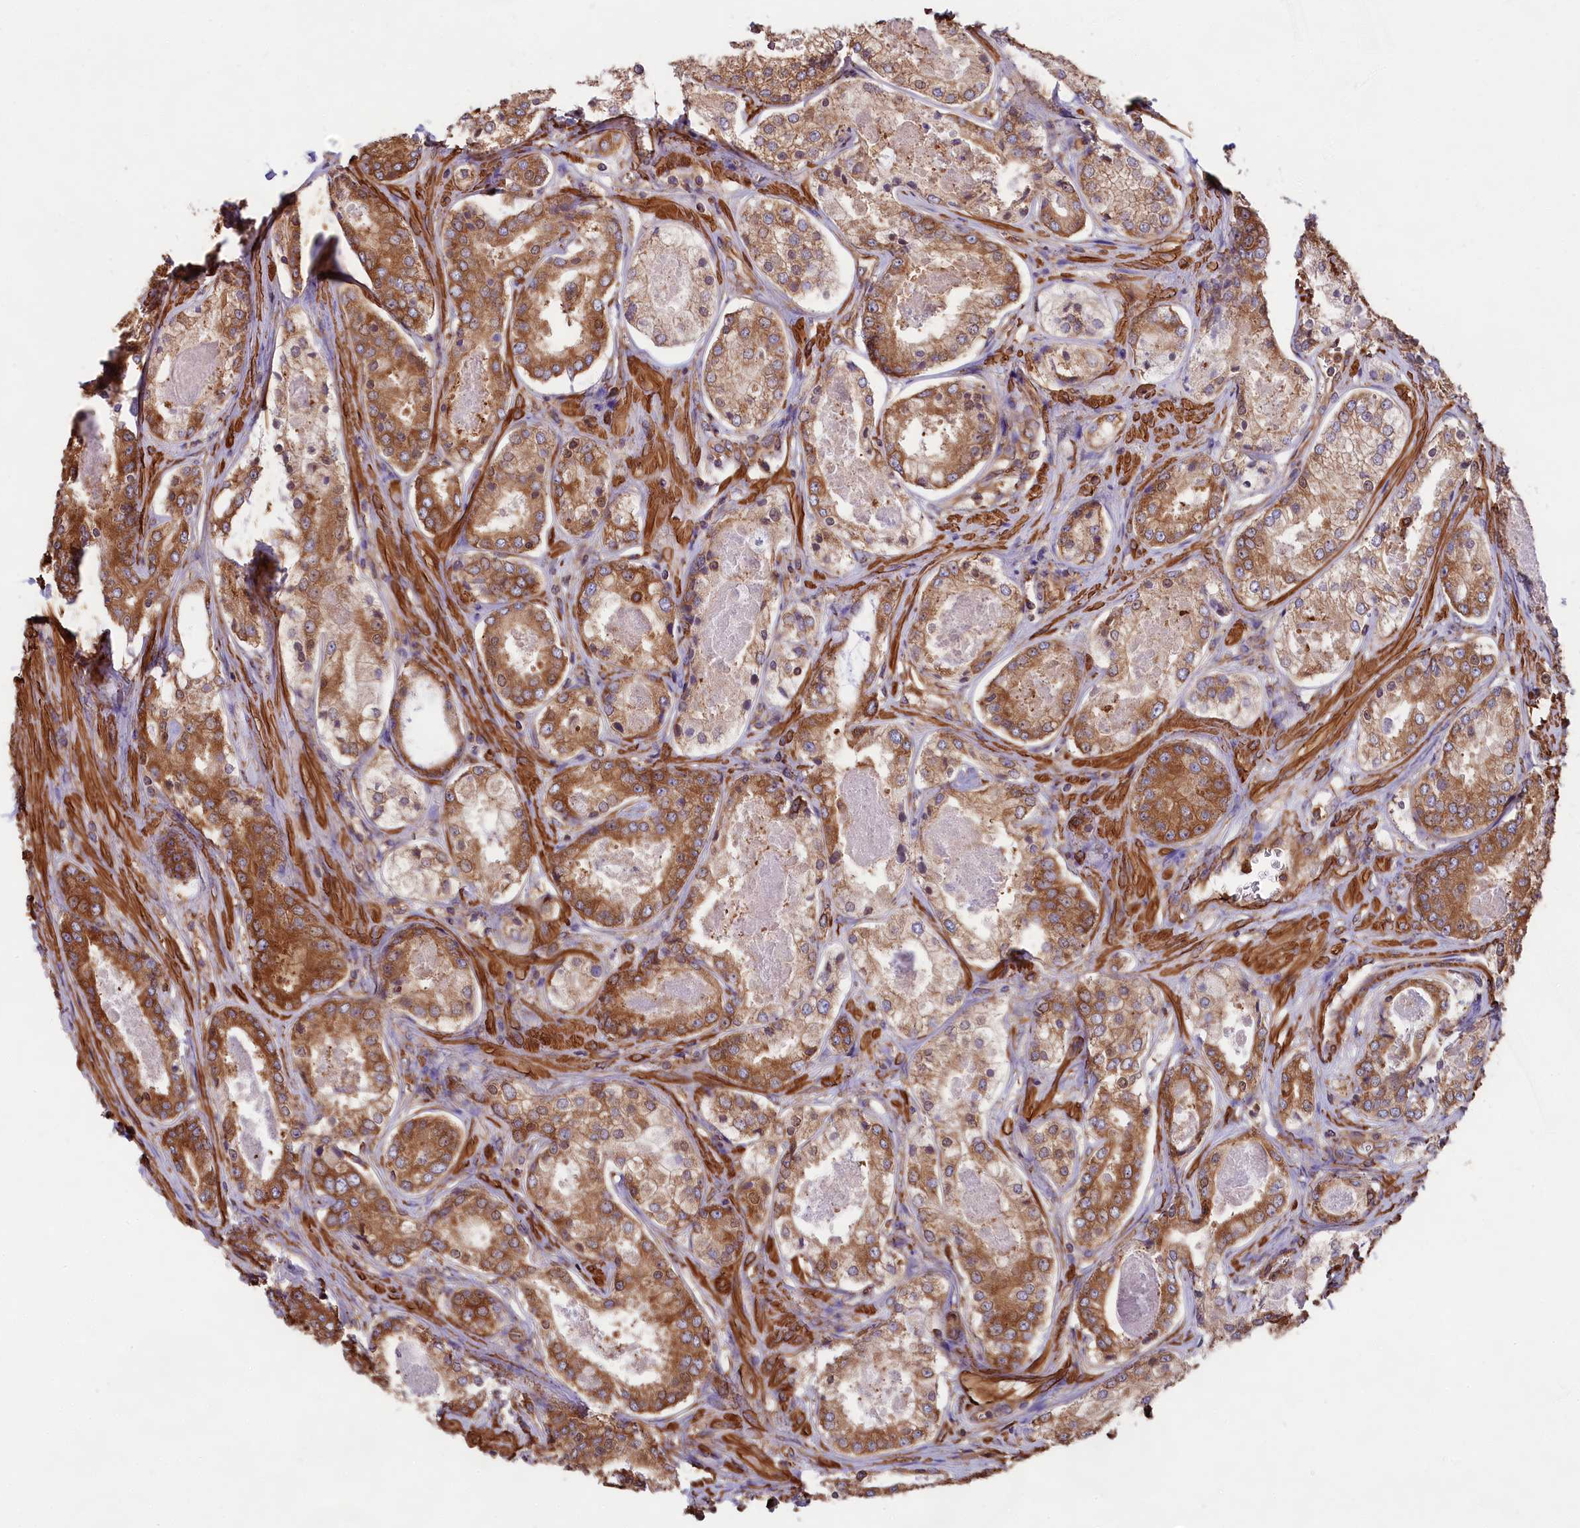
{"staining": {"intensity": "moderate", "quantity": ">75%", "location": "cytoplasmic/membranous"}, "tissue": "prostate cancer", "cell_type": "Tumor cells", "image_type": "cancer", "snomed": [{"axis": "morphology", "description": "Adenocarcinoma, Low grade"}, {"axis": "topography", "description": "Prostate"}], "caption": "A medium amount of moderate cytoplasmic/membranous expression is seen in about >75% of tumor cells in prostate adenocarcinoma (low-grade) tissue. The staining was performed using DAB (3,3'-diaminobenzidine) to visualize the protein expression in brown, while the nuclei were stained in blue with hematoxylin (Magnification: 20x).", "gene": "GYS1", "patient": {"sex": "male", "age": 68}}